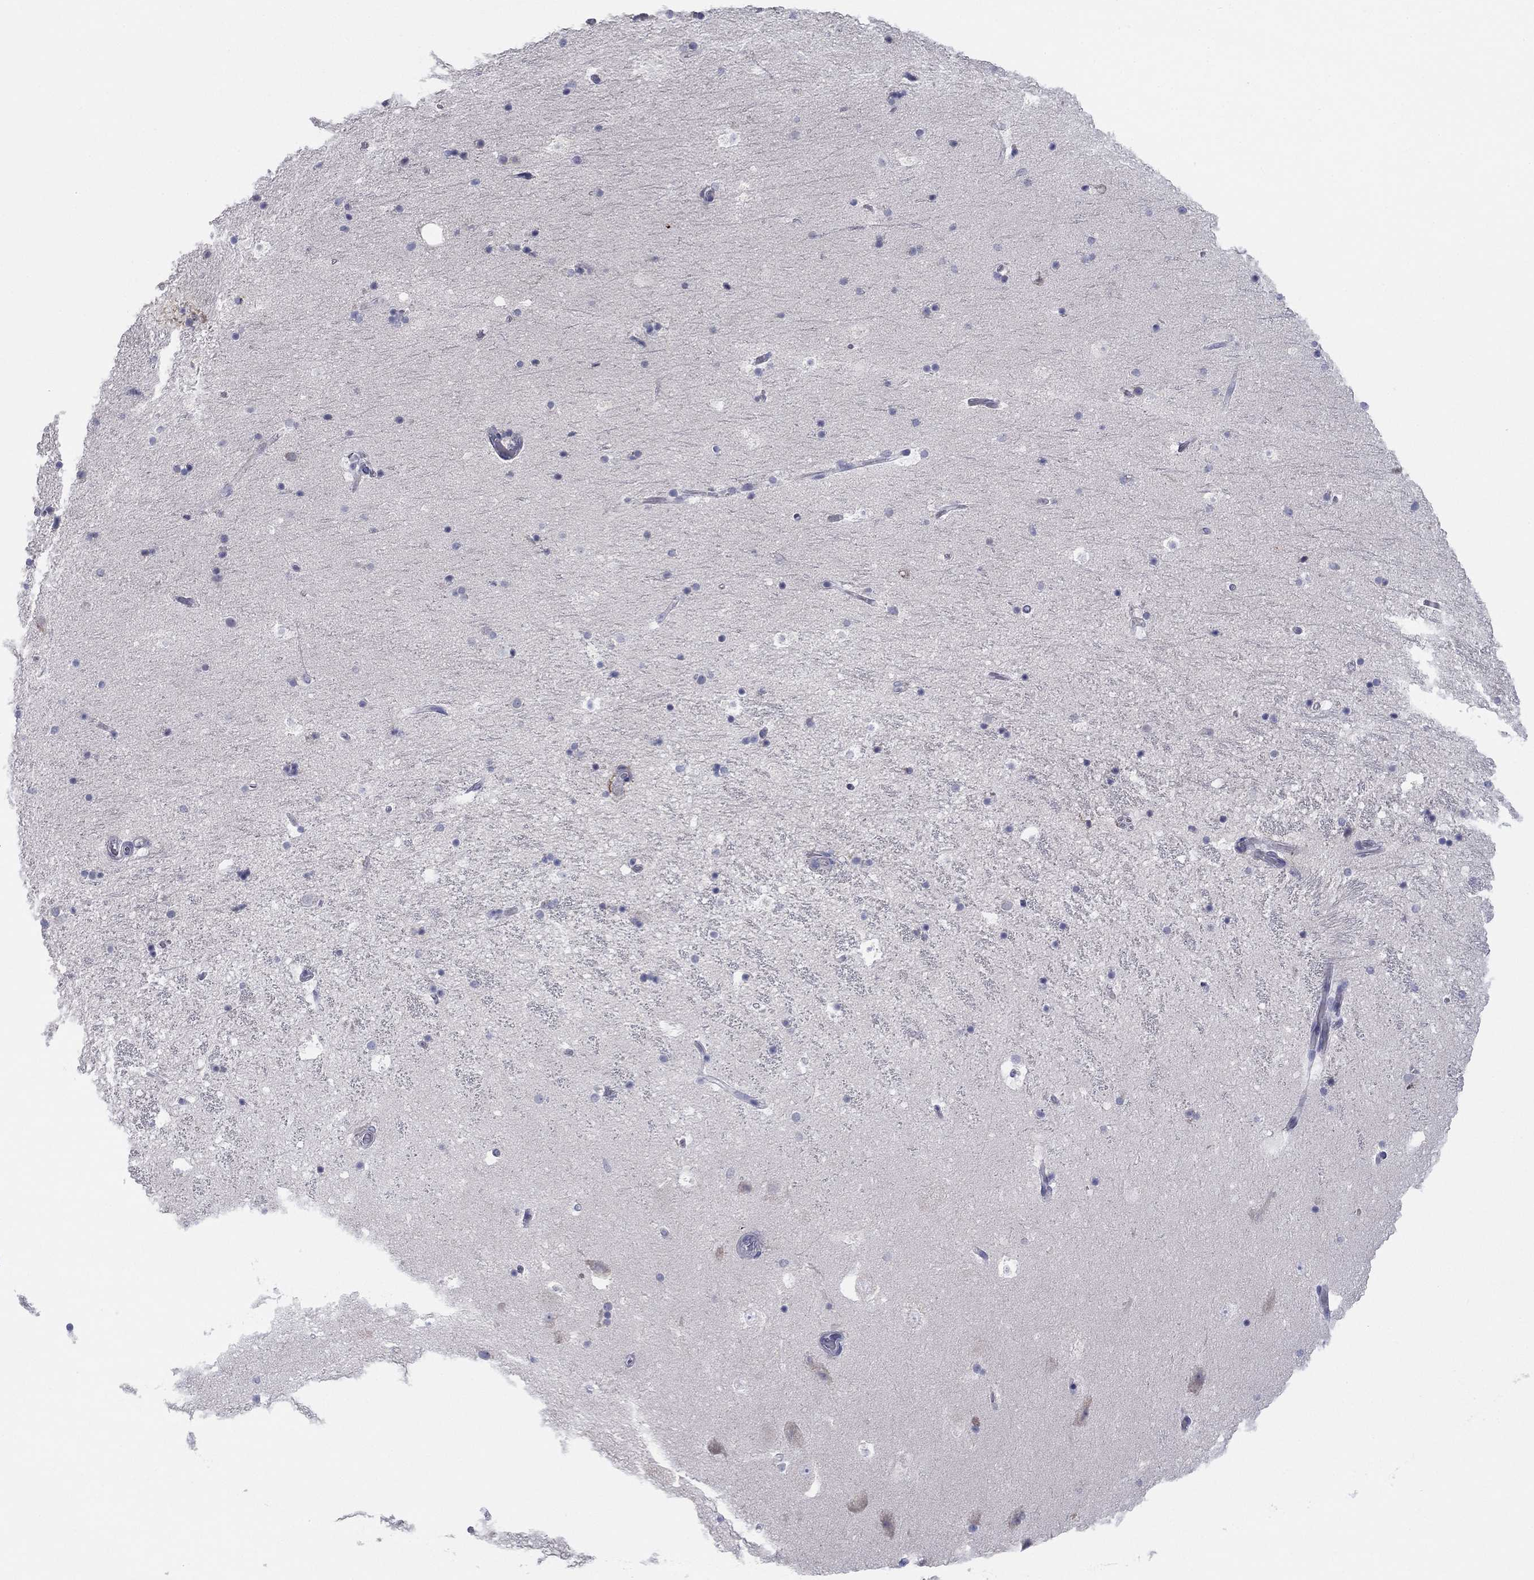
{"staining": {"intensity": "negative", "quantity": "none", "location": "none"}, "tissue": "hippocampus", "cell_type": "Glial cells", "image_type": "normal", "snomed": [{"axis": "morphology", "description": "Normal tissue, NOS"}, {"axis": "topography", "description": "Hippocampus"}], "caption": "Immunohistochemistry (IHC) of normal hippocampus shows no staining in glial cells.", "gene": "GRK7", "patient": {"sex": "male", "age": 51}}